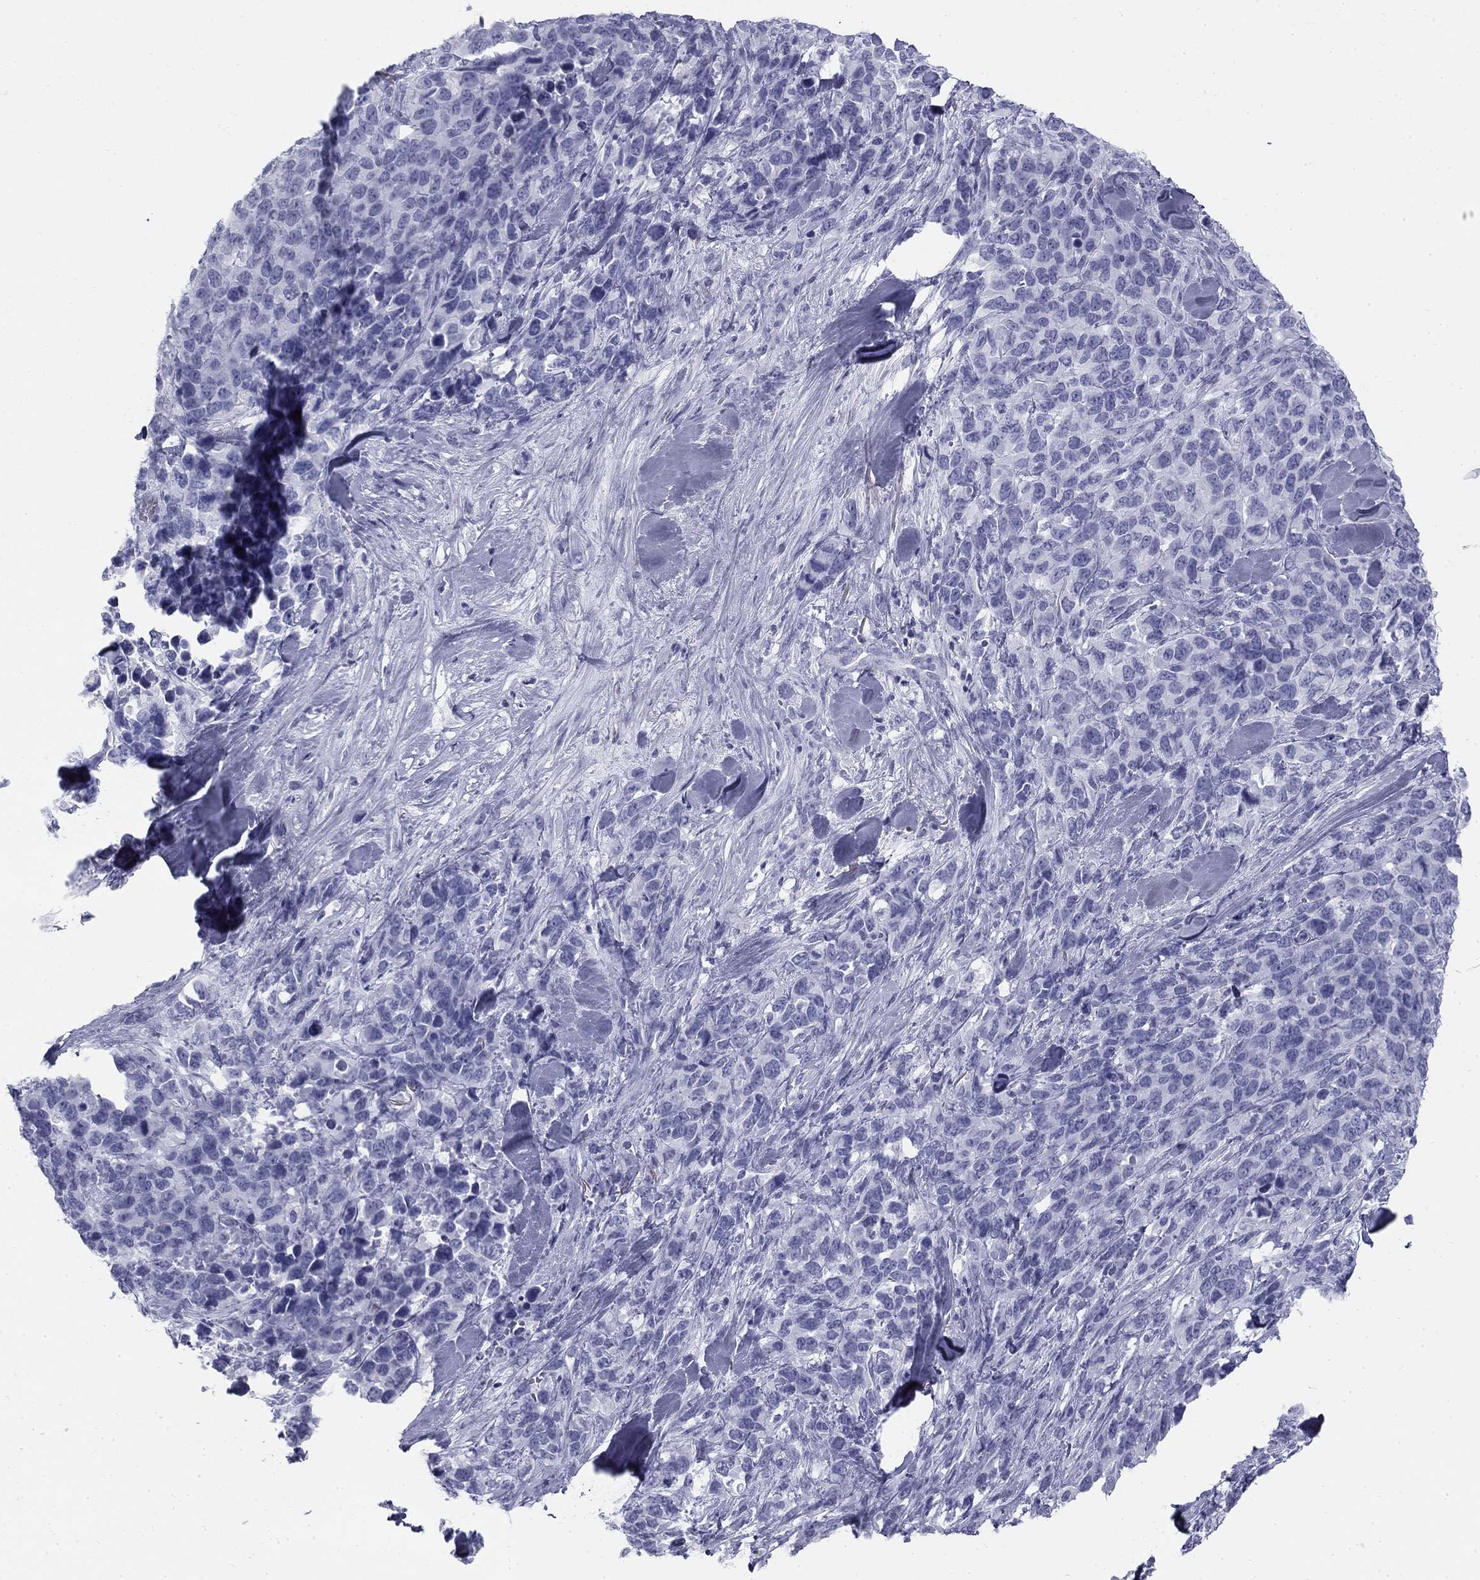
{"staining": {"intensity": "negative", "quantity": "none", "location": "none"}, "tissue": "melanoma", "cell_type": "Tumor cells", "image_type": "cancer", "snomed": [{"axis": "morphology", "description": "Malignant melanoma, Metastatic site"}, {"axis": "topography", "description": "Skin"}], "caption": "Melanoma was stained to show a protein in brown. There is no significant positivity in tumor cells.", "gene": "SULT2B1", "patient": {"sex": "male", "age": 84}}